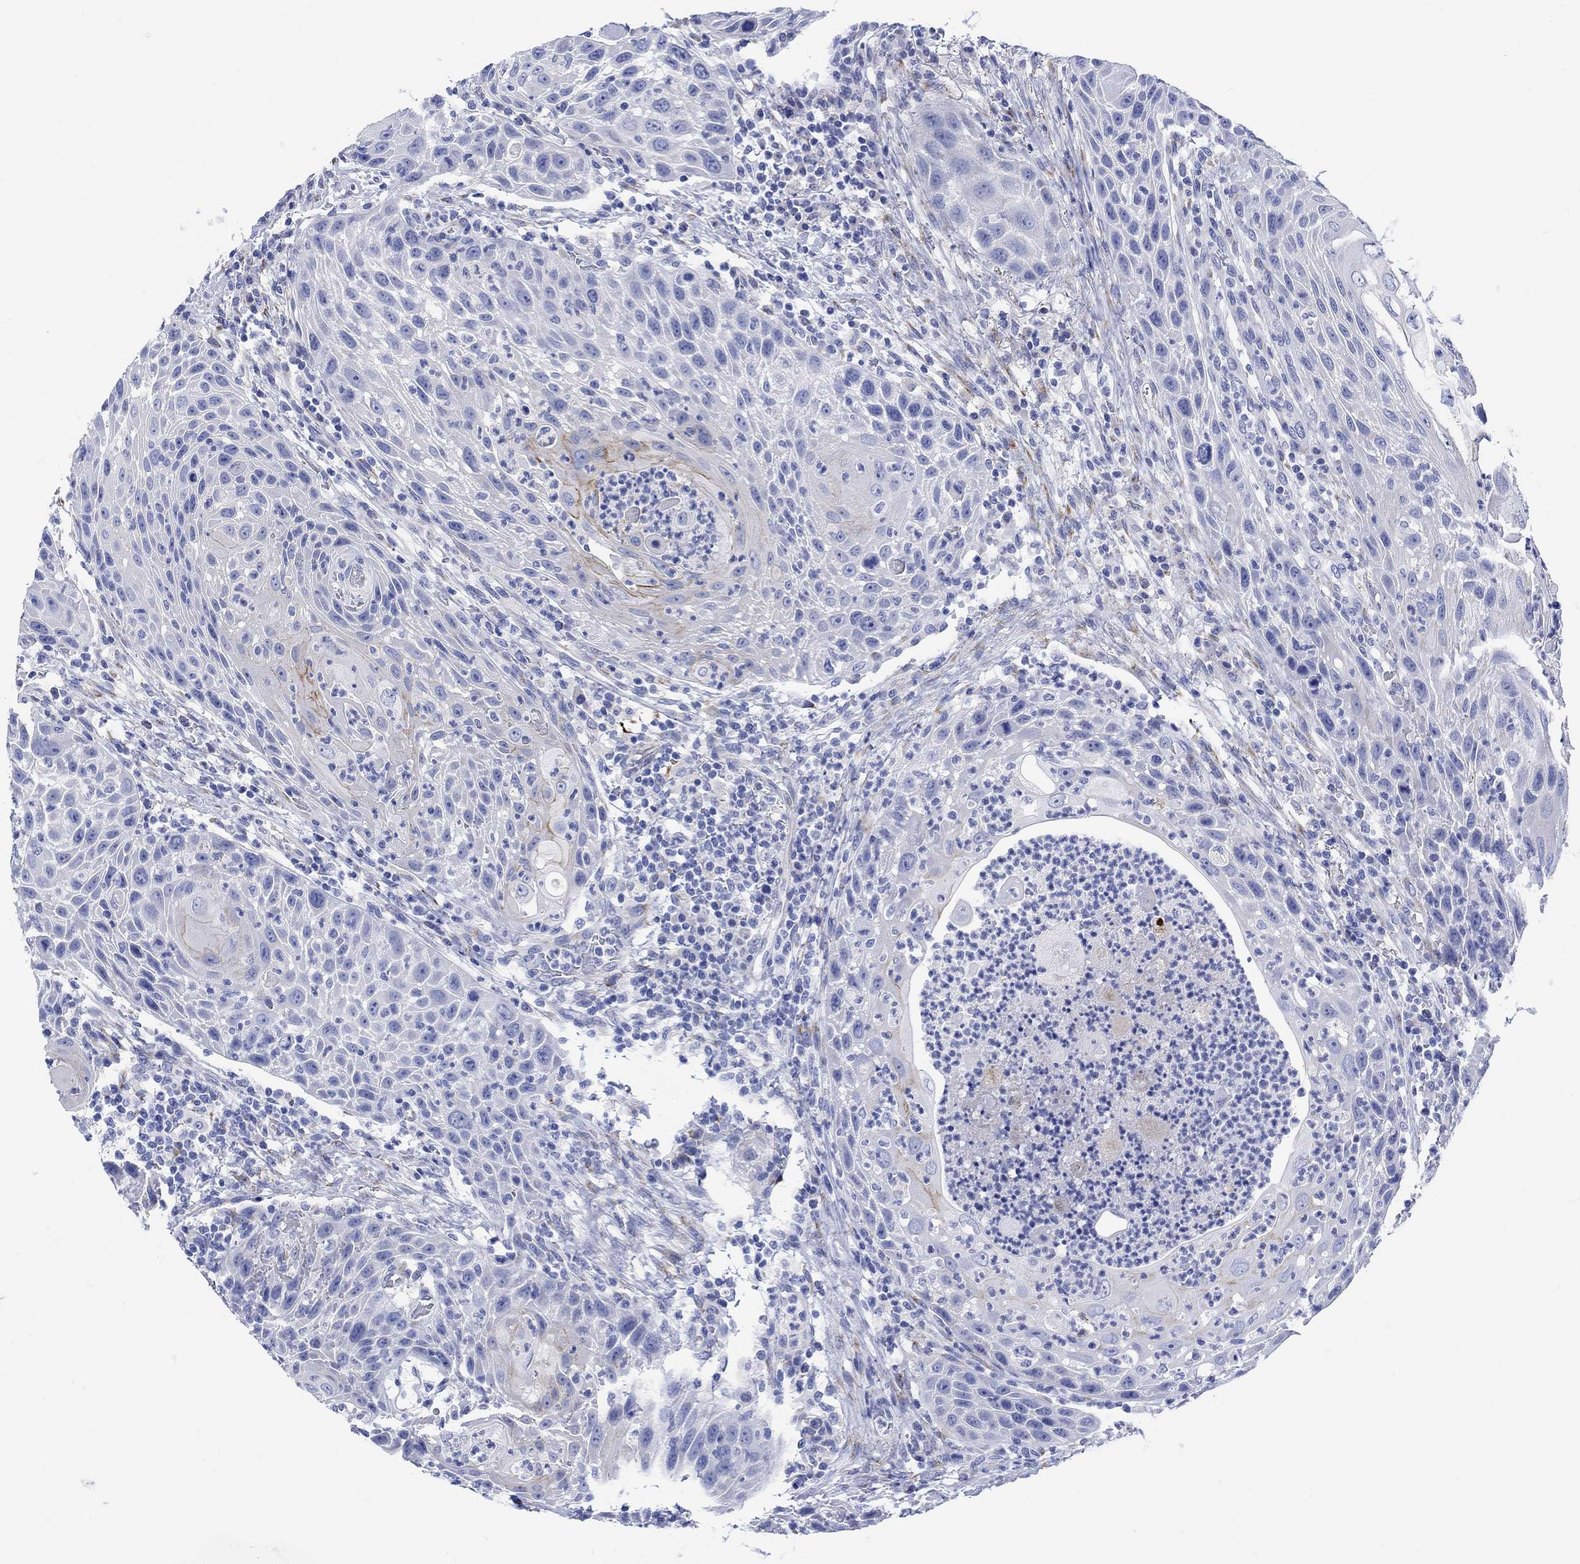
{"staining": {"intensity": "moderate", "quantity": "<25%", "location": "cytoplasmic/membranous"}, "tissue": "head and neck cancer", "cell_type": "Tumor cells", "image_type": "cancer", "snomed": [{"axis": "morphology", "description": "Squamous cell carcinoma, NOS"}, {"axis": "topography", "description": "Head-Neck"}], "caption": "Moderate cytoplasmic/membranous positivity for a protein is identified in approximately <25% of tumor cells of head and neck cancer using immunohistochemistry (IHC).", "gene": "MYL1", "patient": {"sex": "male", "age": 69}}